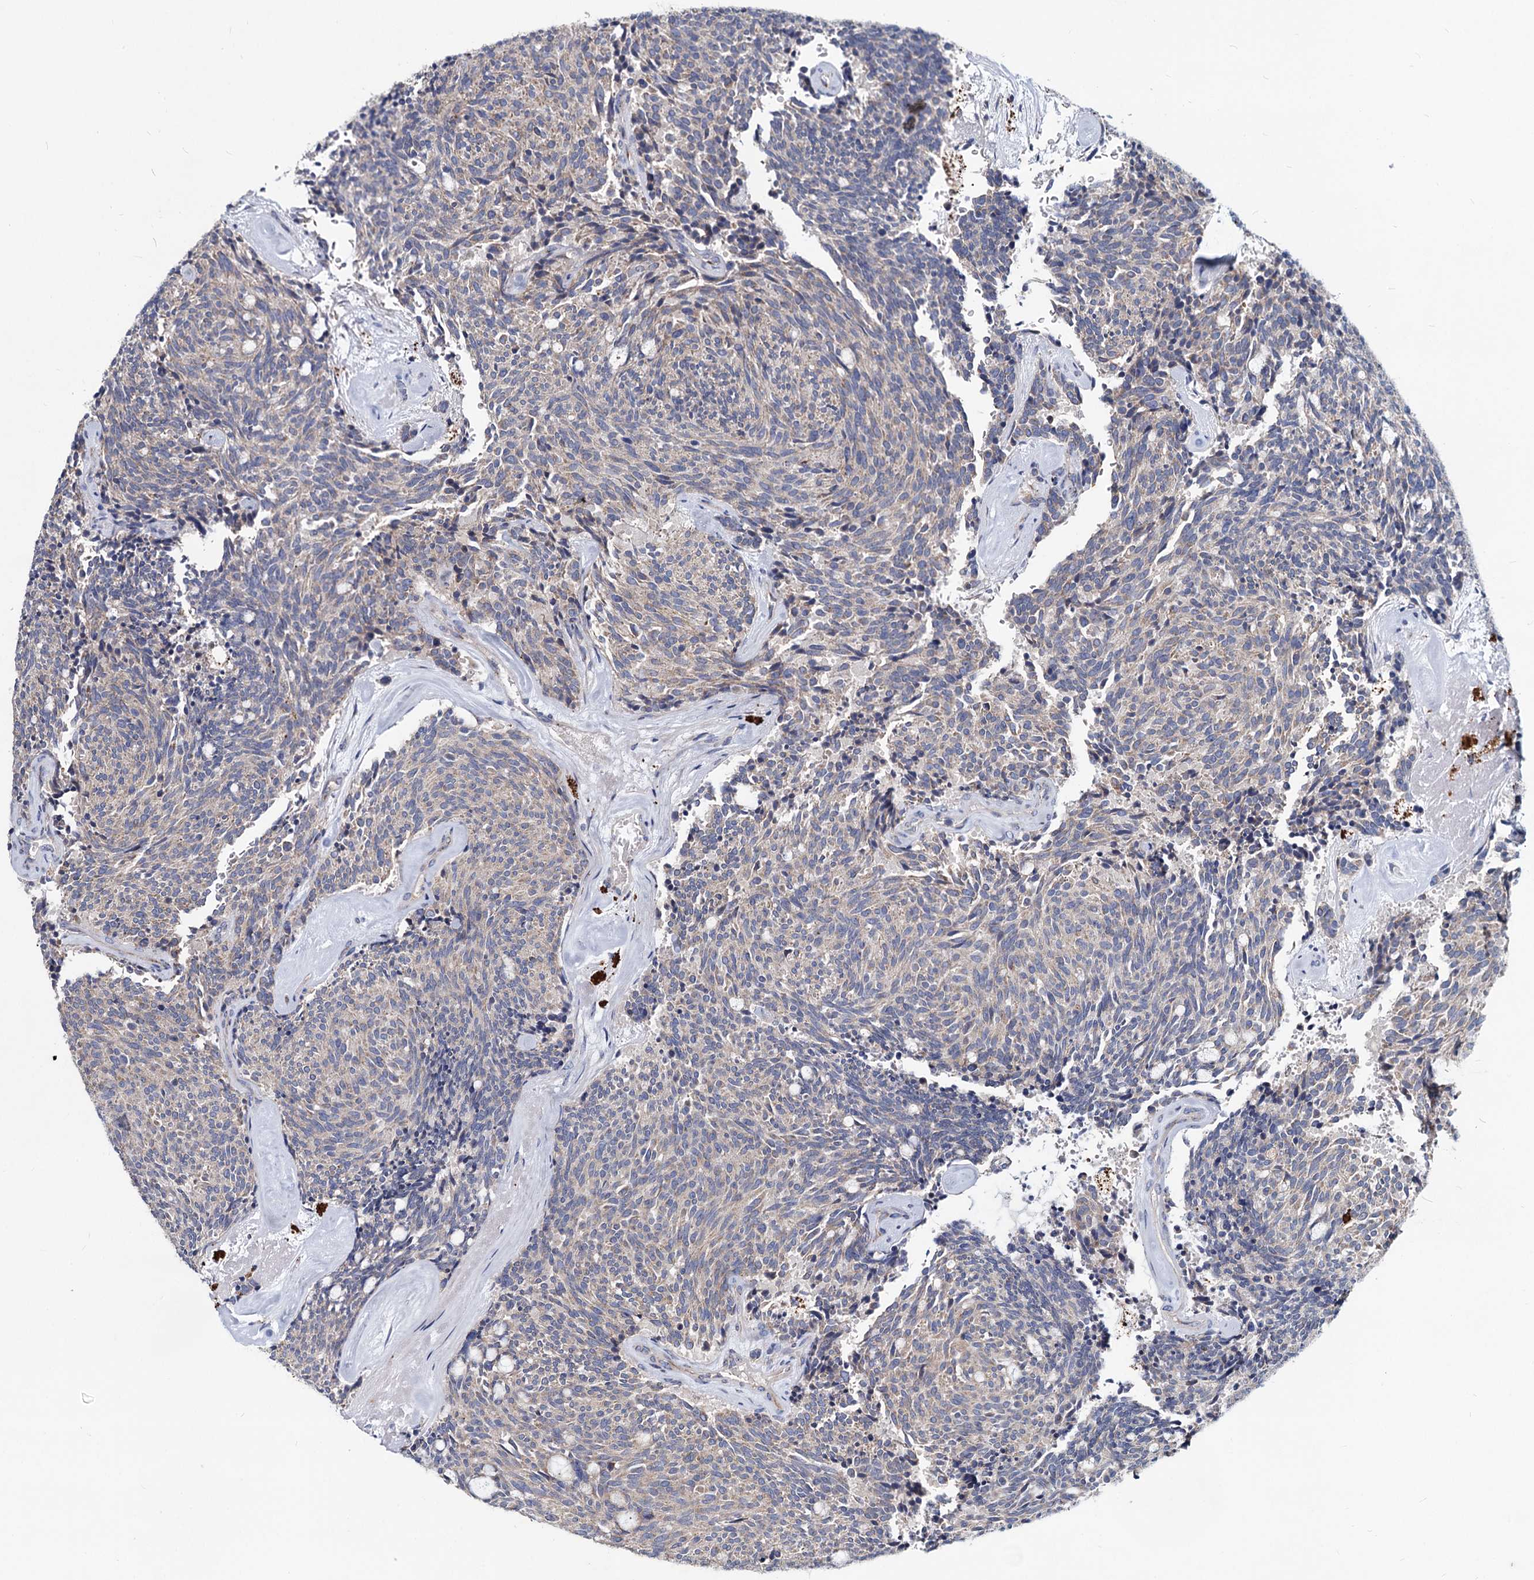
{"staining": {"intensity": "negative", "quantity": "none", "location": "none"}, "tissue": "carcinoid", "cell_type": "Tumor cells", "image_type": "cancer", "snomed": [{"axis": "morphology", "description": "Carcinoid, malignant, NOS"}, {"axis": "topography", "description": "Pancreas"}], "caption": "Carcinoid was stained to show a protein in brown. There is no significant staining in tumor cells. (Immunohistochemistry, brightfield microscopy, high magnification).", "gene": "AGBL4", "patient": {"sex": "female", "age": 54}}